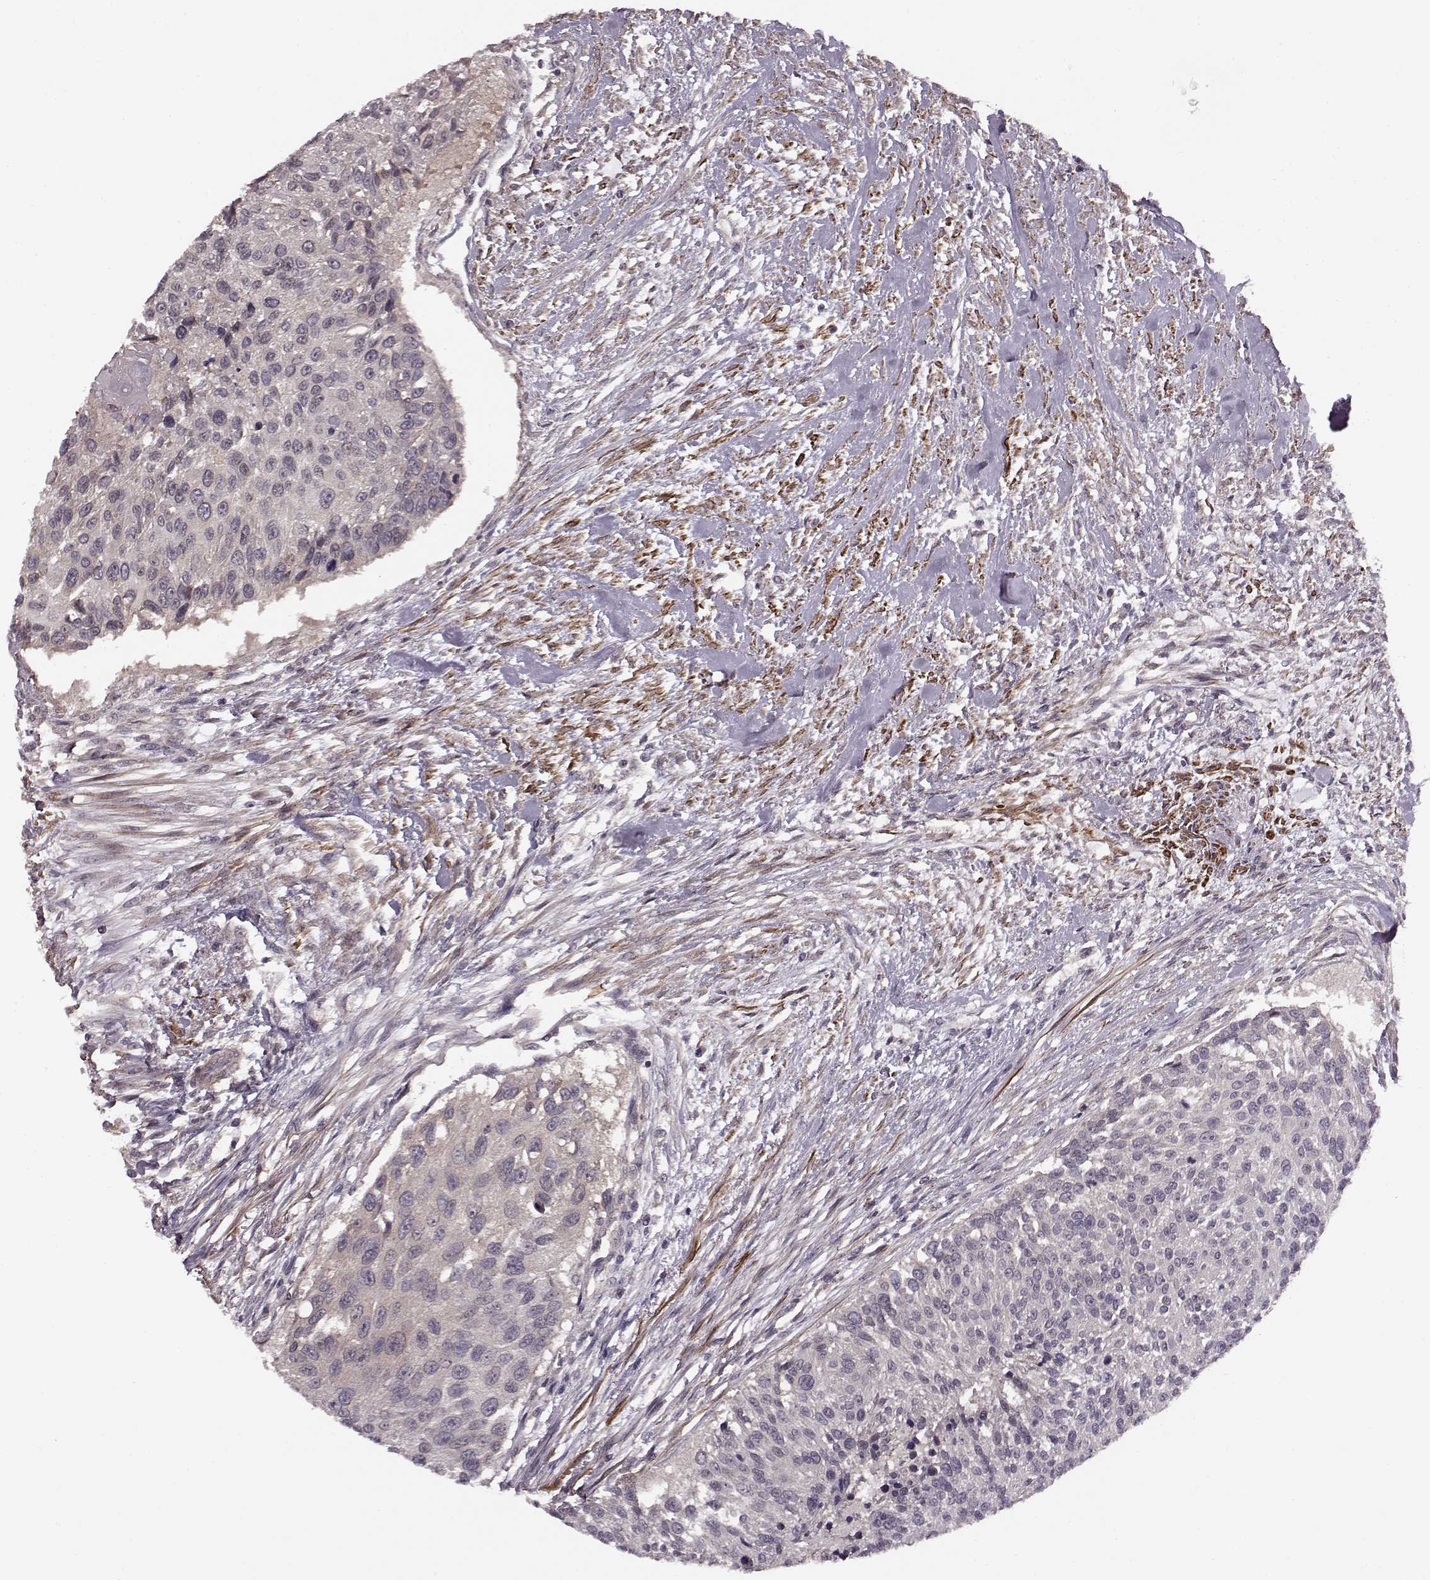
{"staining": {"intensity": "weak", "quantity": "<25%", "location": "cytoplasmic/membranous"}, "tissue": "urothelial cancer", "cell_type": "Tumor cells", "image_type": "cancer", "snomed": [{"axis": "morphology", "description": "Urothelial carcinoma, NOS"}, {"axis": "topography", "description": "Urinary bladder"}], "caption": "Human urothelial cancer stained for a protein using immunohistochemistry reveals no staining in tumor cells.", "gene": "SLAIN2", "patient": {"sex": "male", "age": 55}}